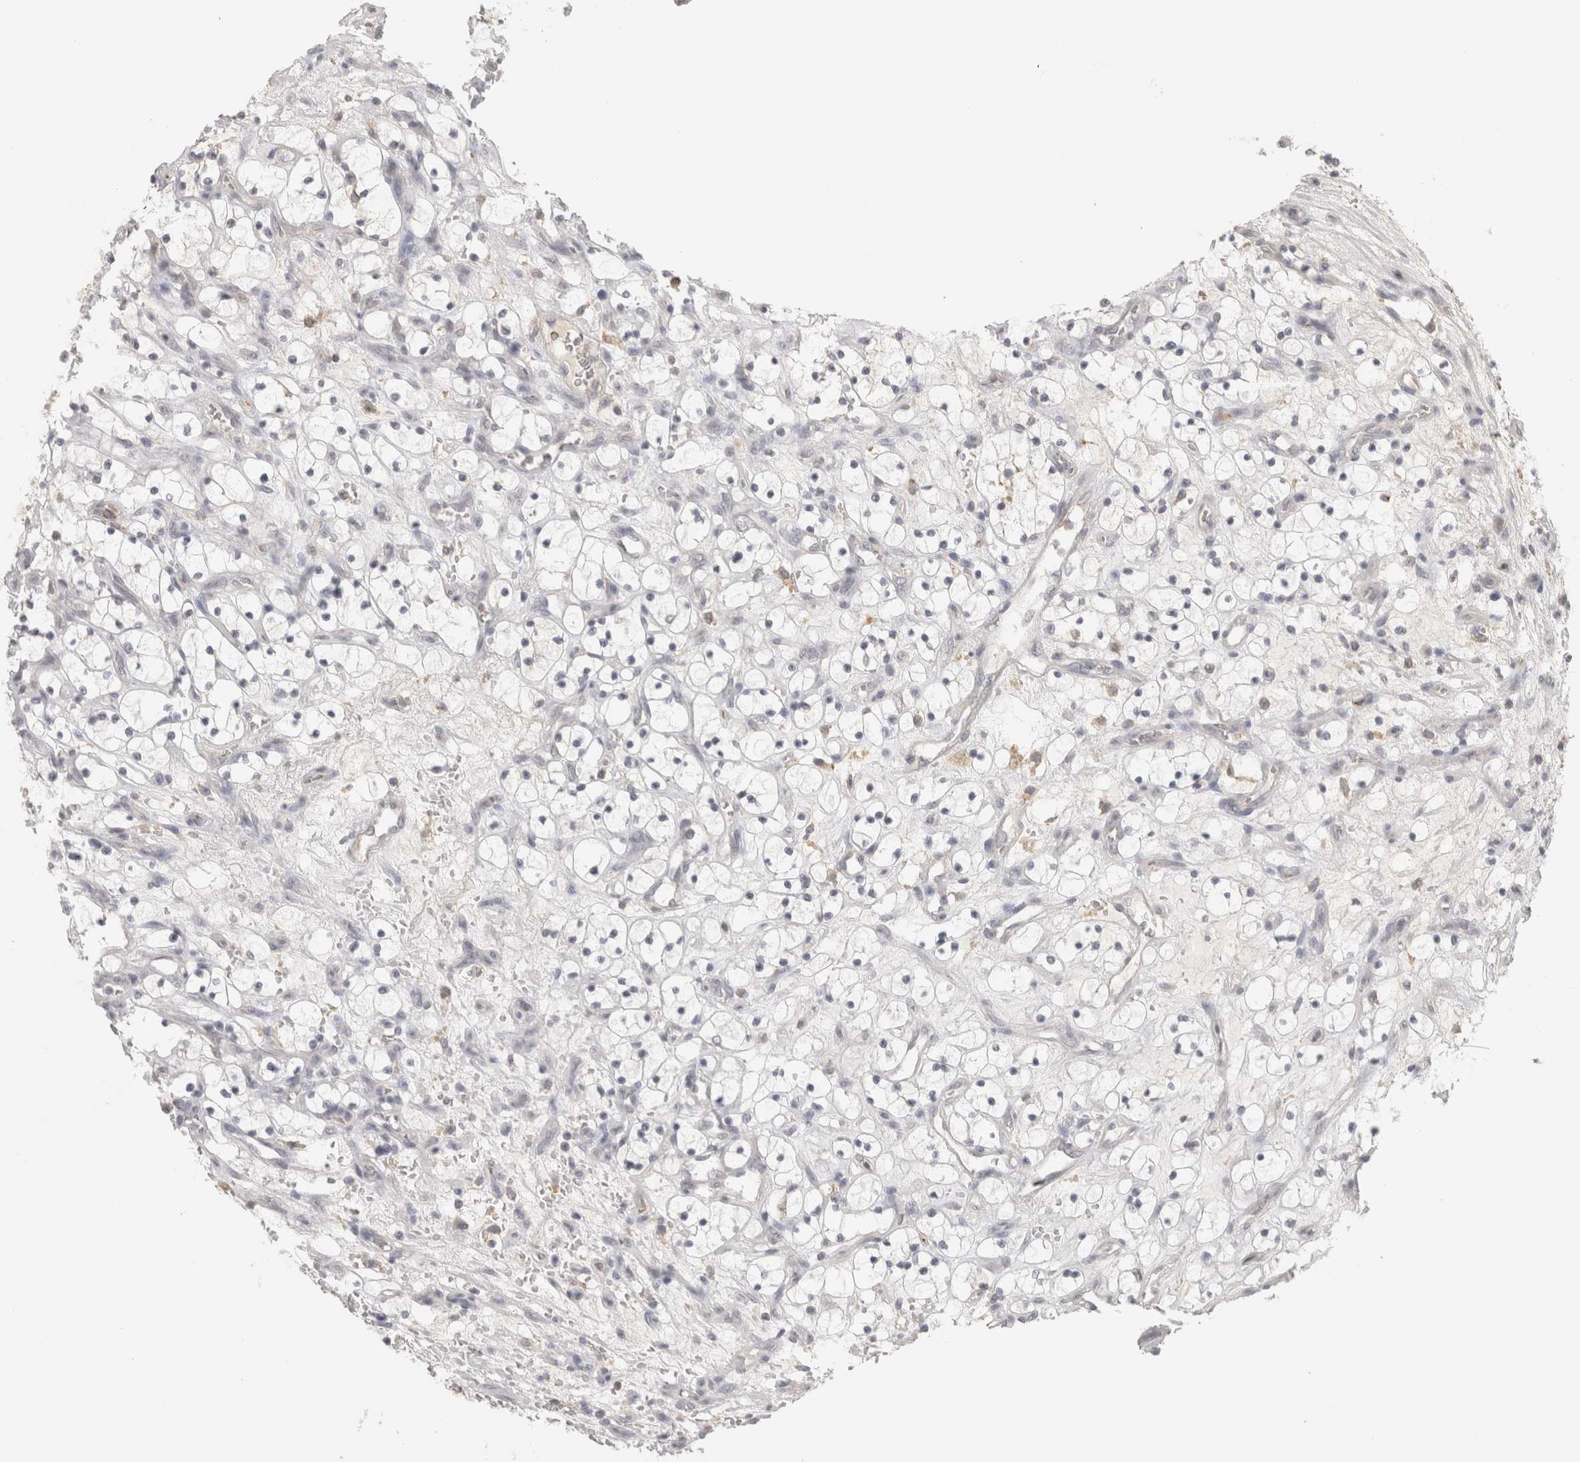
{"staining": {"intensity": "negative", "quantity": "none", "location": "none"}, "tissue": "renal cancer", "cell_type": "Tumor cells", "image_type": "cancer", "snomed": [{"axis": "morphology", "description": "Adenocarcinoma, NOS"}, {"axis": "topography", "description": "Kidney"}], "caption": "Tumor cells show no significant protein positivity in adenocarcinoma (renal). (Immunohistochemistry (ihc), brightfield microscopy, high magnification).", "gene": "HAVCR2", "patient": {"sex": "female", "age": 69}}